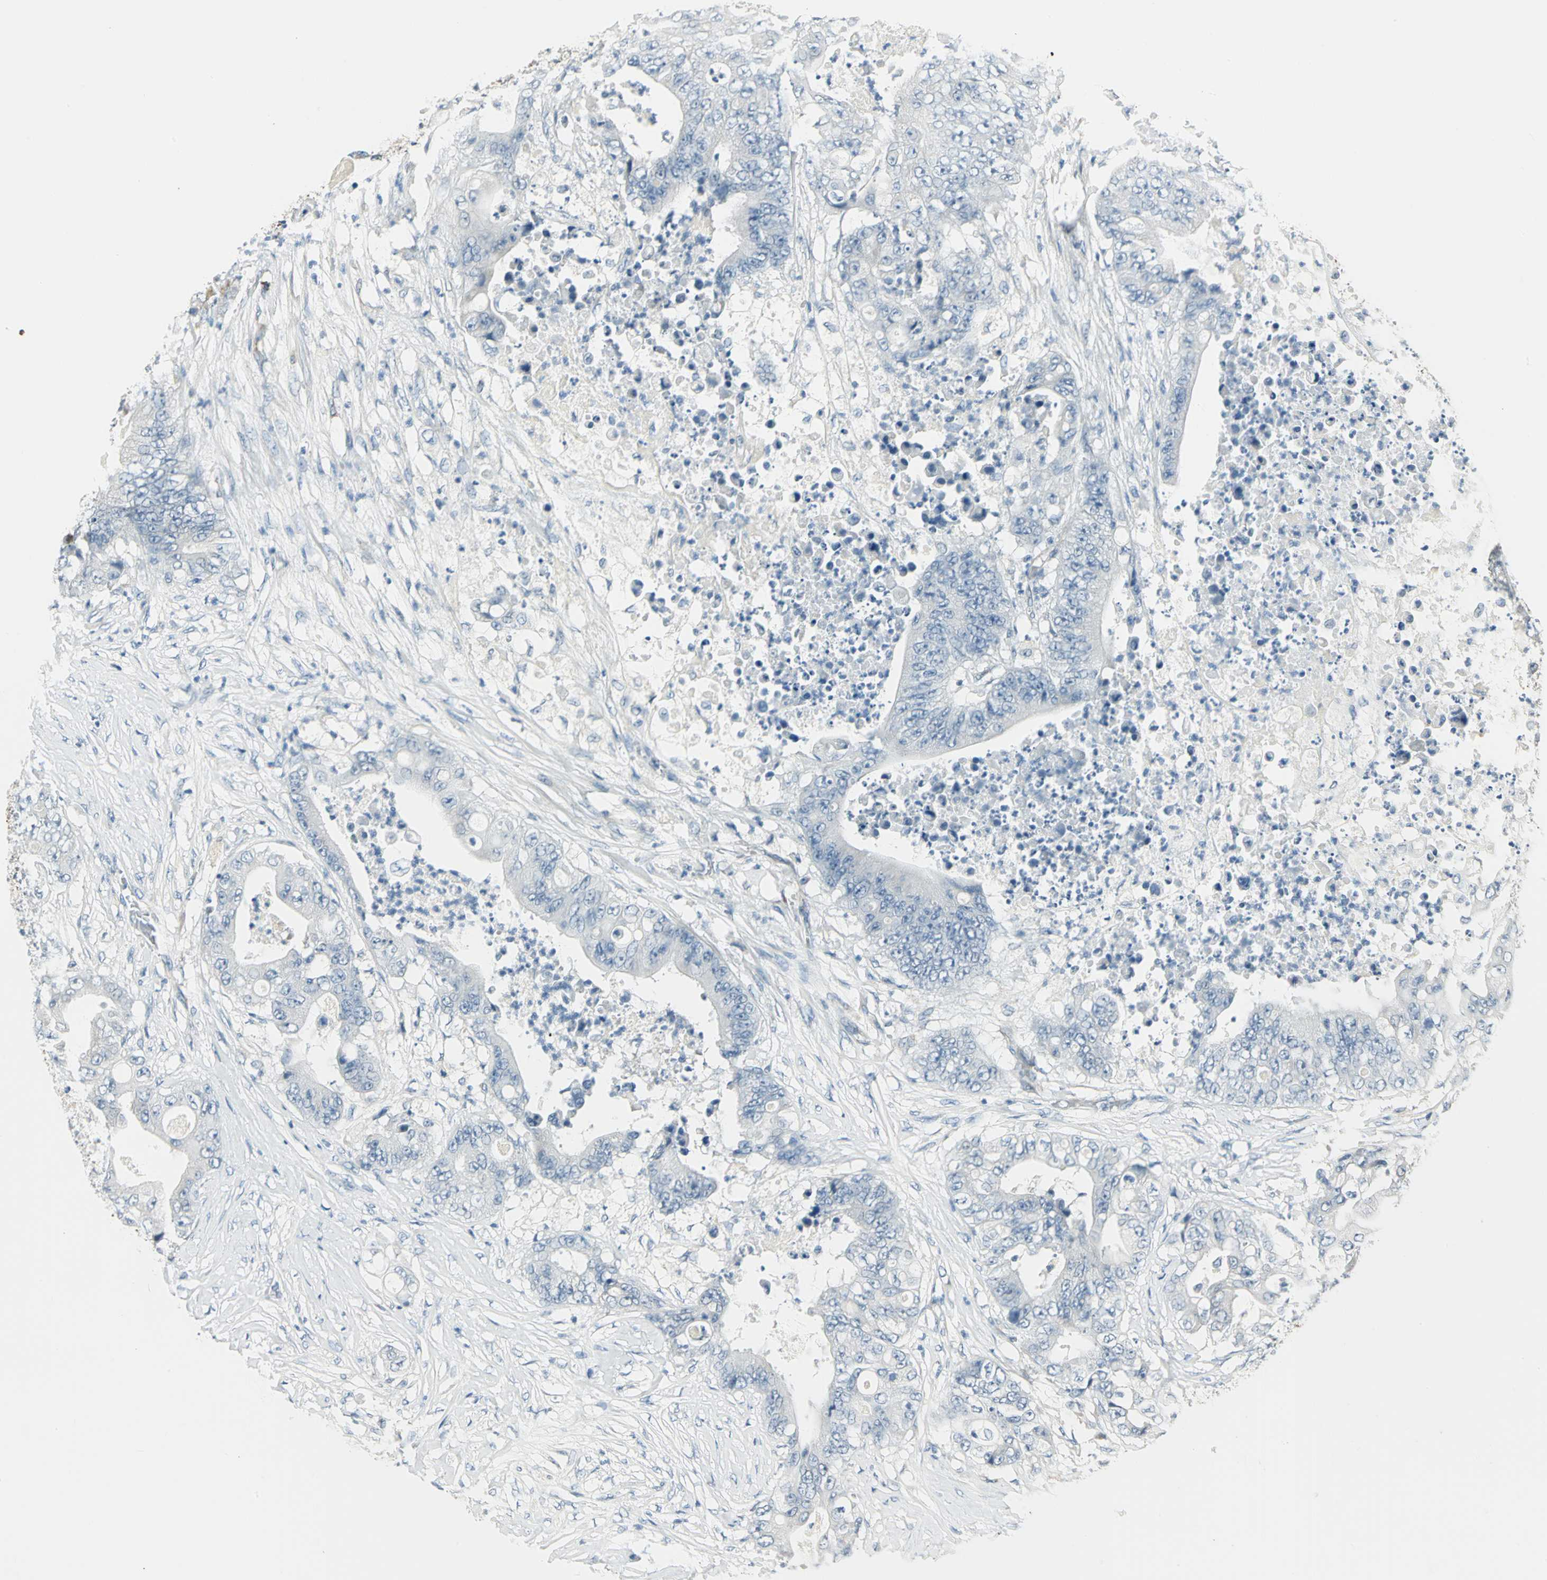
{"staining": {"intensity": "weak", "quantity": "<25%", "location": "cytoplasmic/membranous"}, "tissue": "stomach cancer", "cell_type": "Tumor cells", "image_type": "cancer", "snomed": [{"axis": "morphology", "description": "Adenocarcinoma, NOS"}, {"axis": "topography", "description": "Stomach"}], "caption": "IHC of human adenocarcinoma (stomach) exhibits no expression in tumor cells.", "gene": "ACADM", "patient": {"sex": "female", "age": 73}}